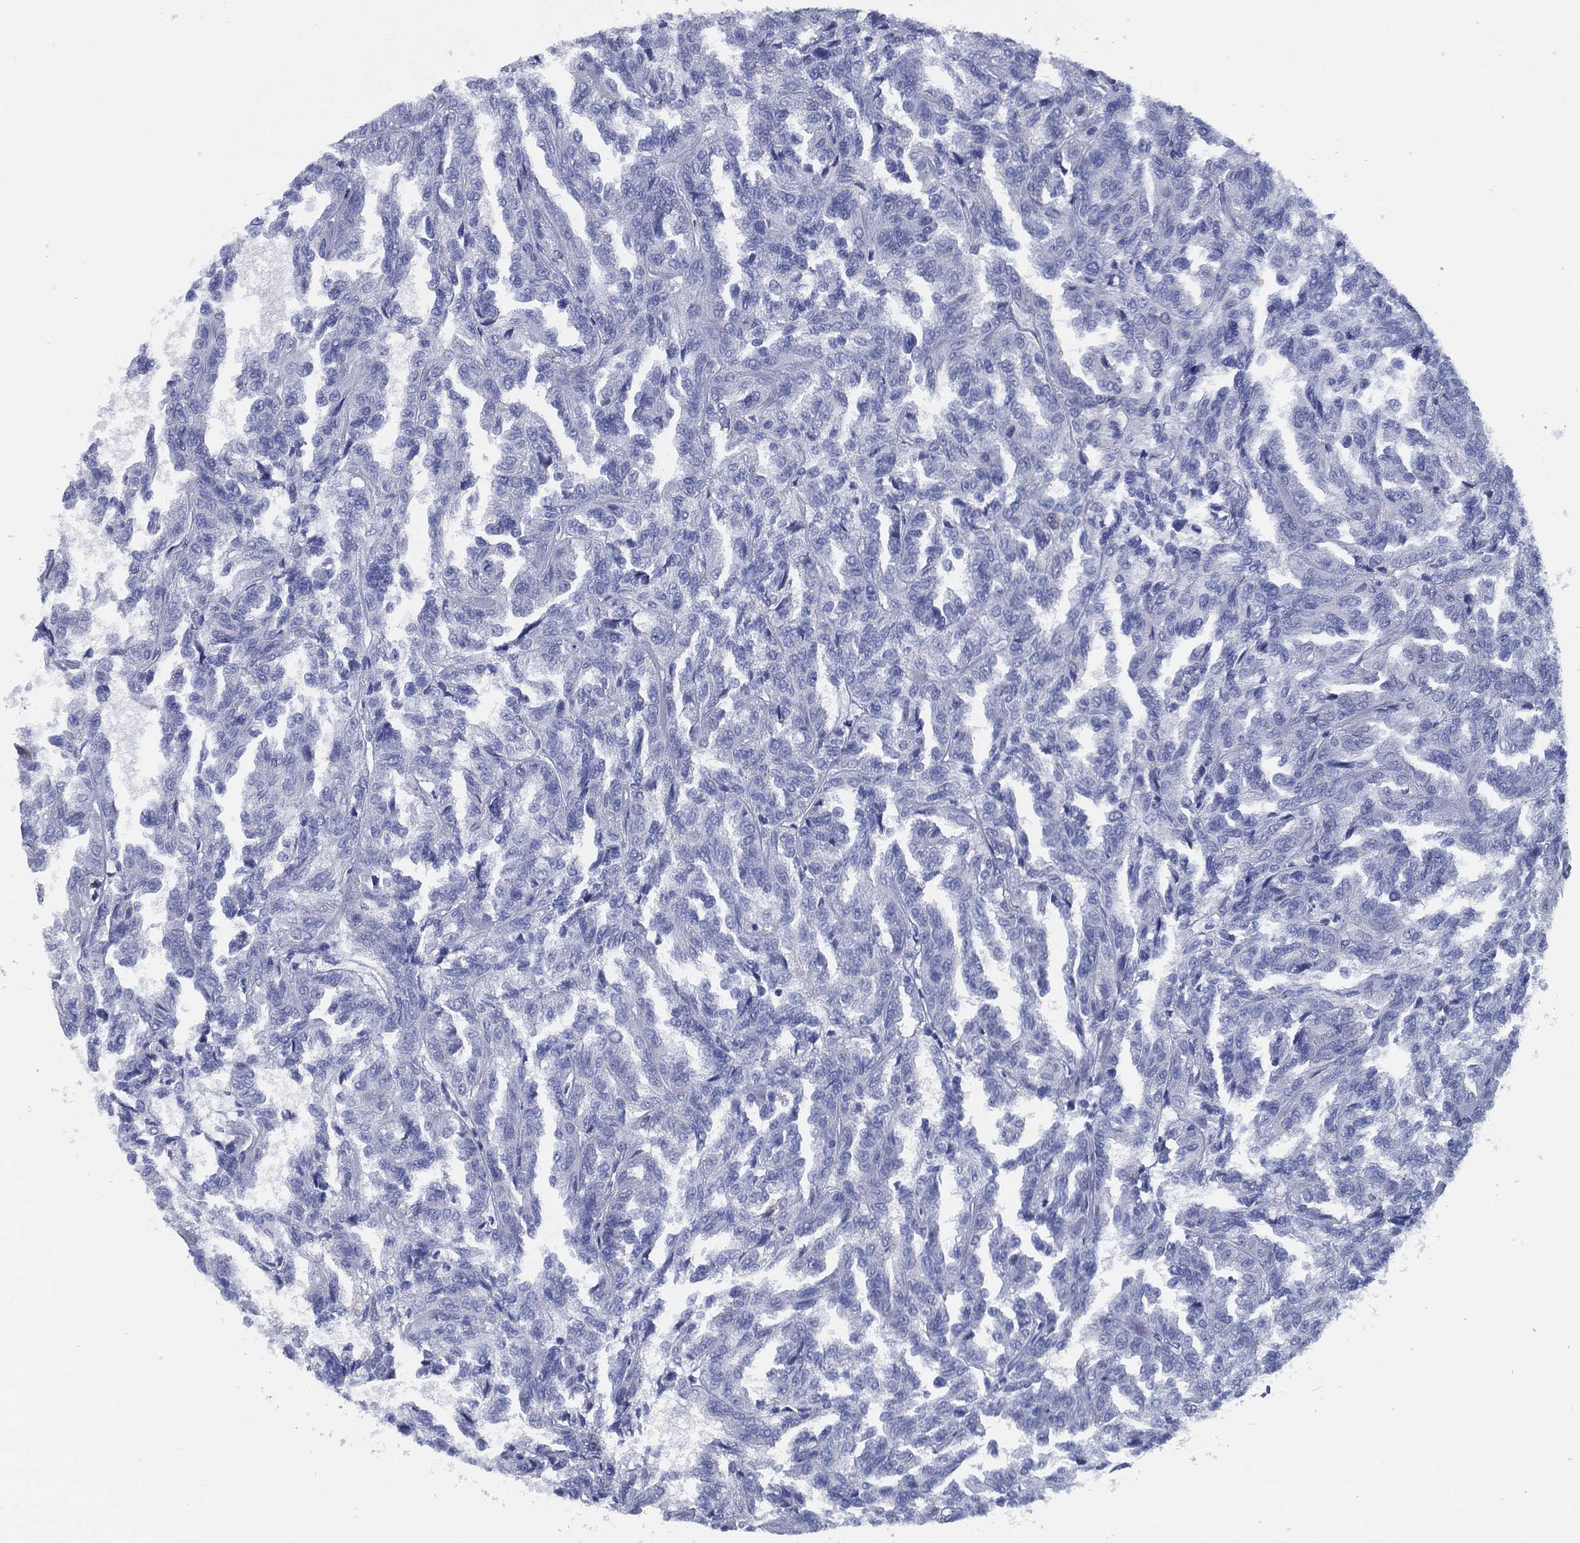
{"staining": {"intensity": "negative", "quantity": "none", "location": "none"}, "tissue": "renal cancer", "cell_type": "Tumor cells", "image_type": "cancer", "snomed": [{"axis": "morphology", "description": "Adenocarcinoma, NOS"}, {"axis": "topography", "description": "Kidney"}], "caption": "Immunohistochemical staining of human adenocarcinoma (renal) shows no significant expression in tumor cells.", "gene": "TMEM252", "patient": {"sex": "male", "age": 79}}